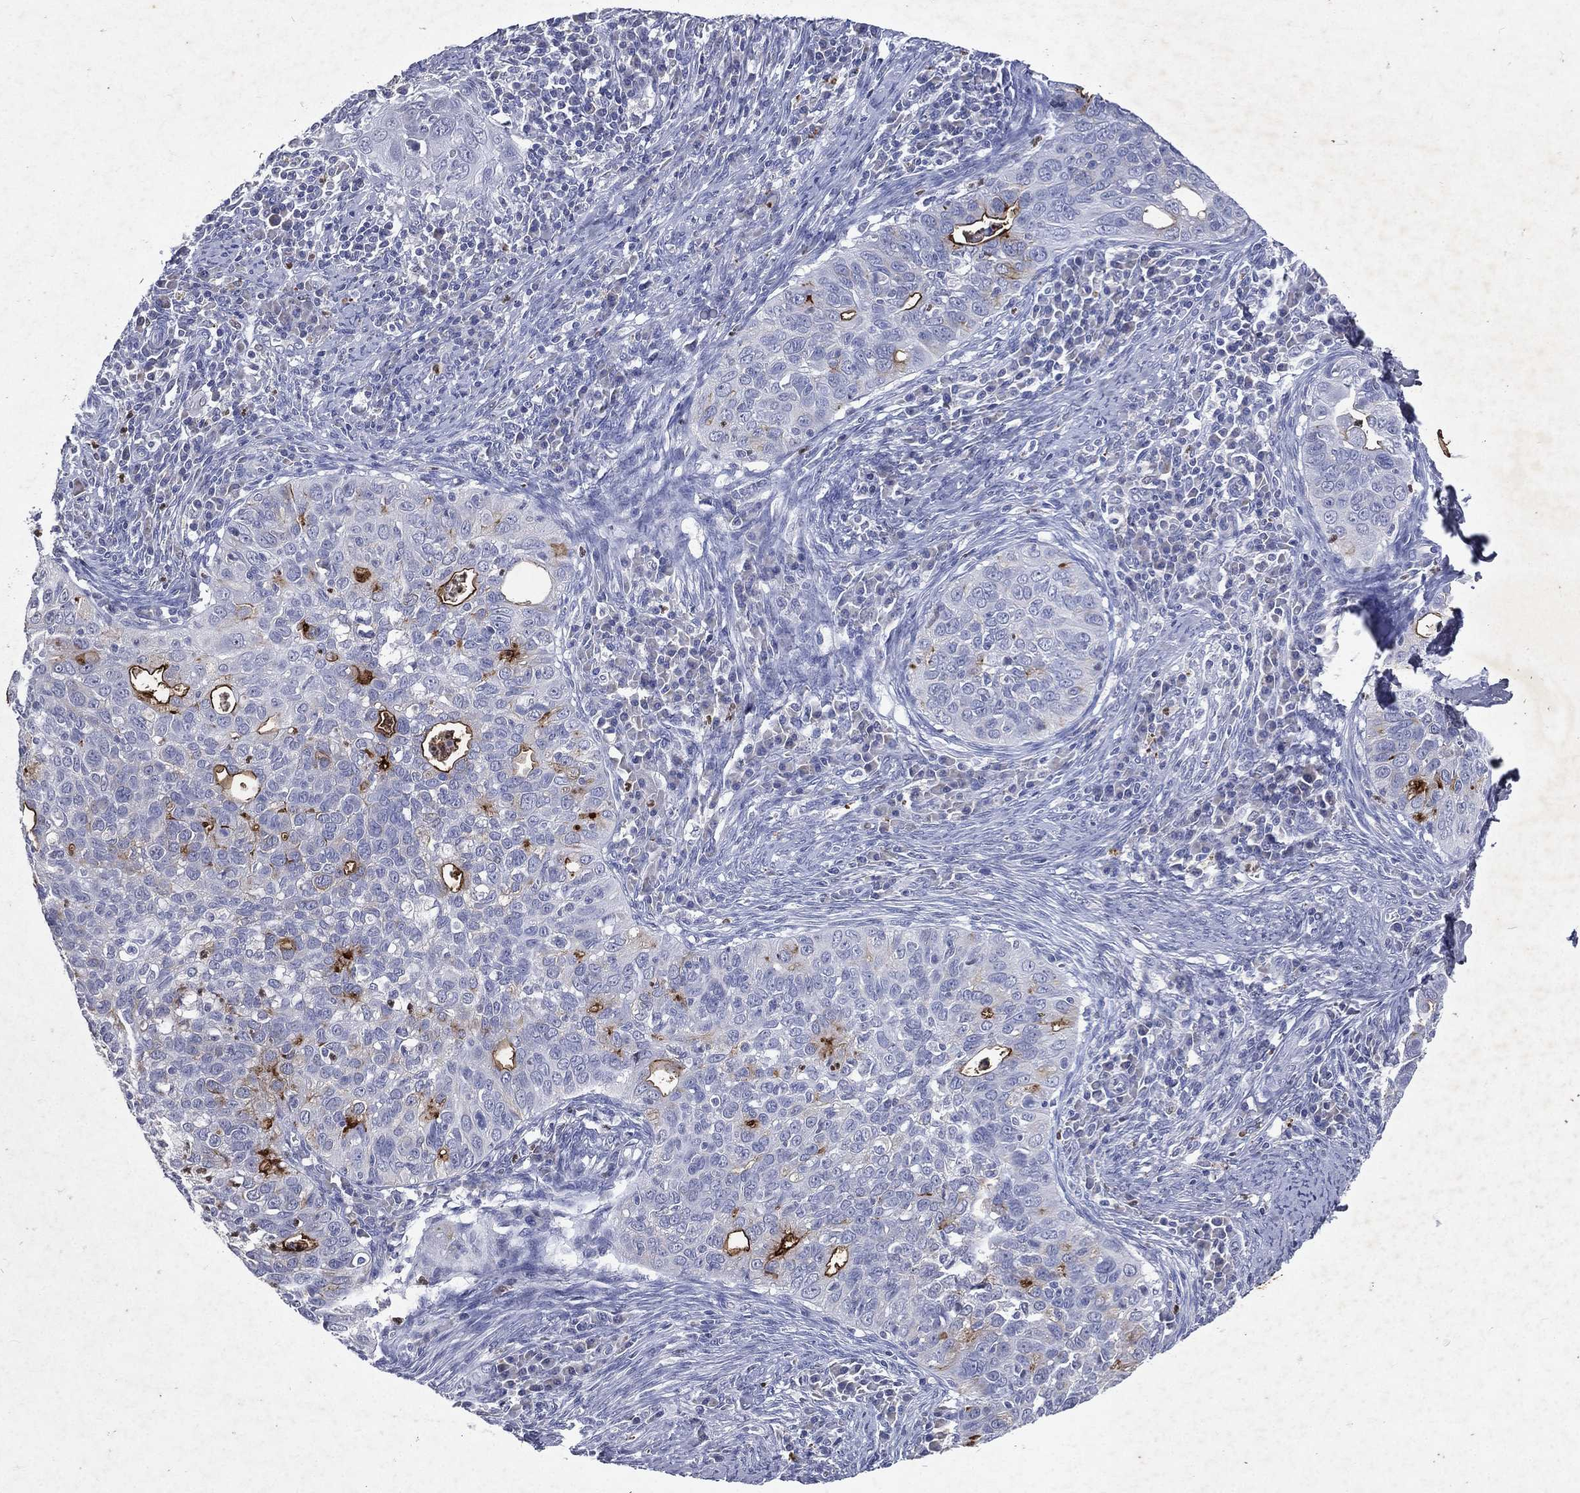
{"staining": {"intensity": "strong", "quantity": "<25%", "location": "cytoplasmic/membranous"}, "tissue": "cervical cancer", "cell_type": "Tumor cells", "image_type": "cancer", "snomed": [{"axis": "morphology", "description": "Squamous cell carcinoma, NOS"}, {"axis": "topography", "description": "Cervix"}], "caption": "Immunohistochemistry (IHC) of cervical cancer demonstrates medium levels of strong cytoplasmic/membranous expression in about <25% of tumor cells.", "gene": "SLC34A2", "patient": {"sex": "female", "age": 26}}